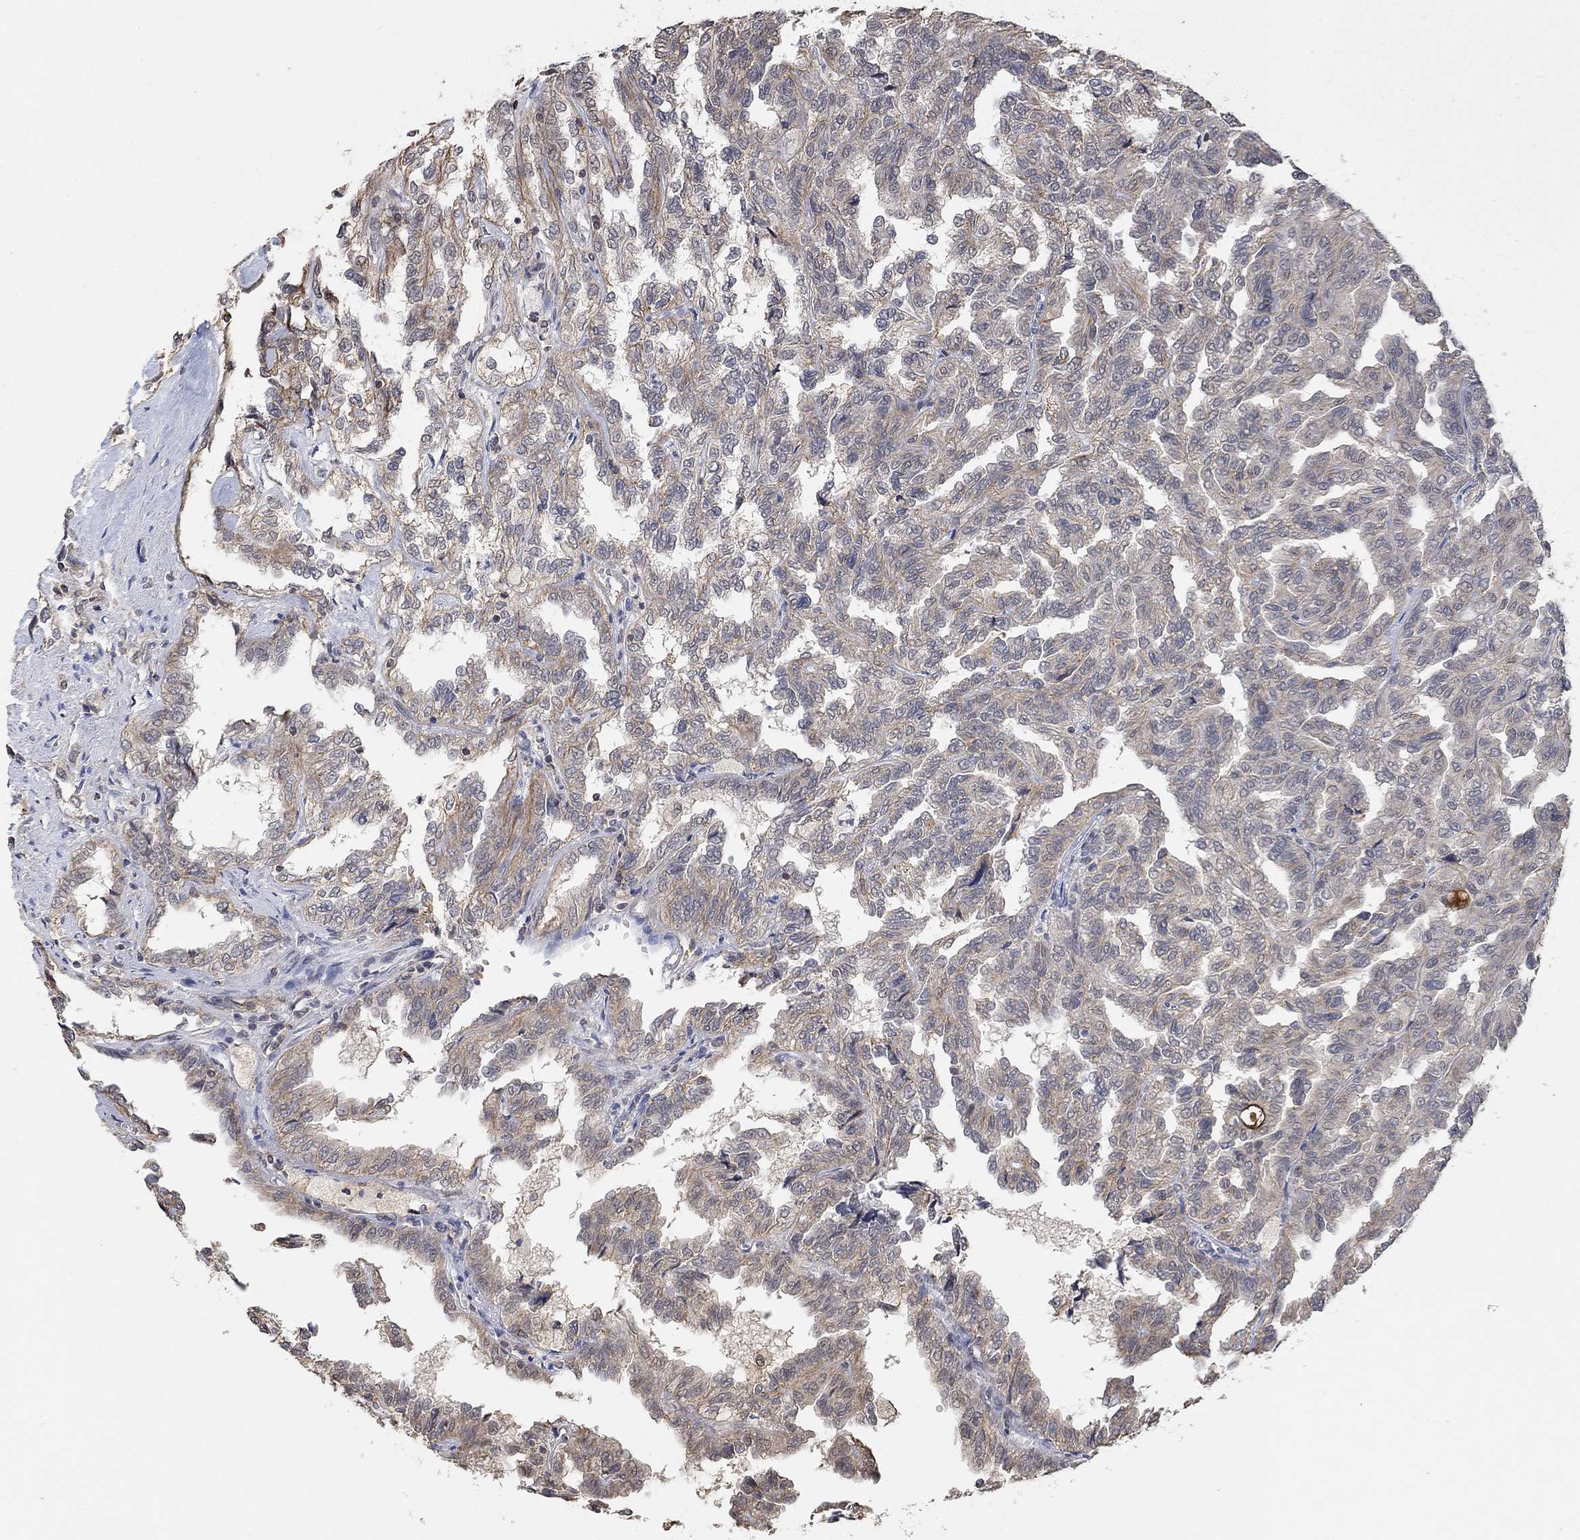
{"staining": {"intensity": "moderate", "quantity": "<25%", "location": "cytoplasmic/membranous"}, "tissue": "renal cancer", "cell_type": "Tumor cells", "image_type": "cancer", "snomed": [{"axis": "morphology", "description": "Adenocarcinoma, NOS"}, {"axis": "topography", "description": "Kidney"}], "caption": "Renal adenocarcinoma stained with a brown dye displays moderate cytoplasmic/membranous positive expression in about <25% of tumor cells.", "gene": "UNC5B", "patient": {"sex": "male", "age": 79}}